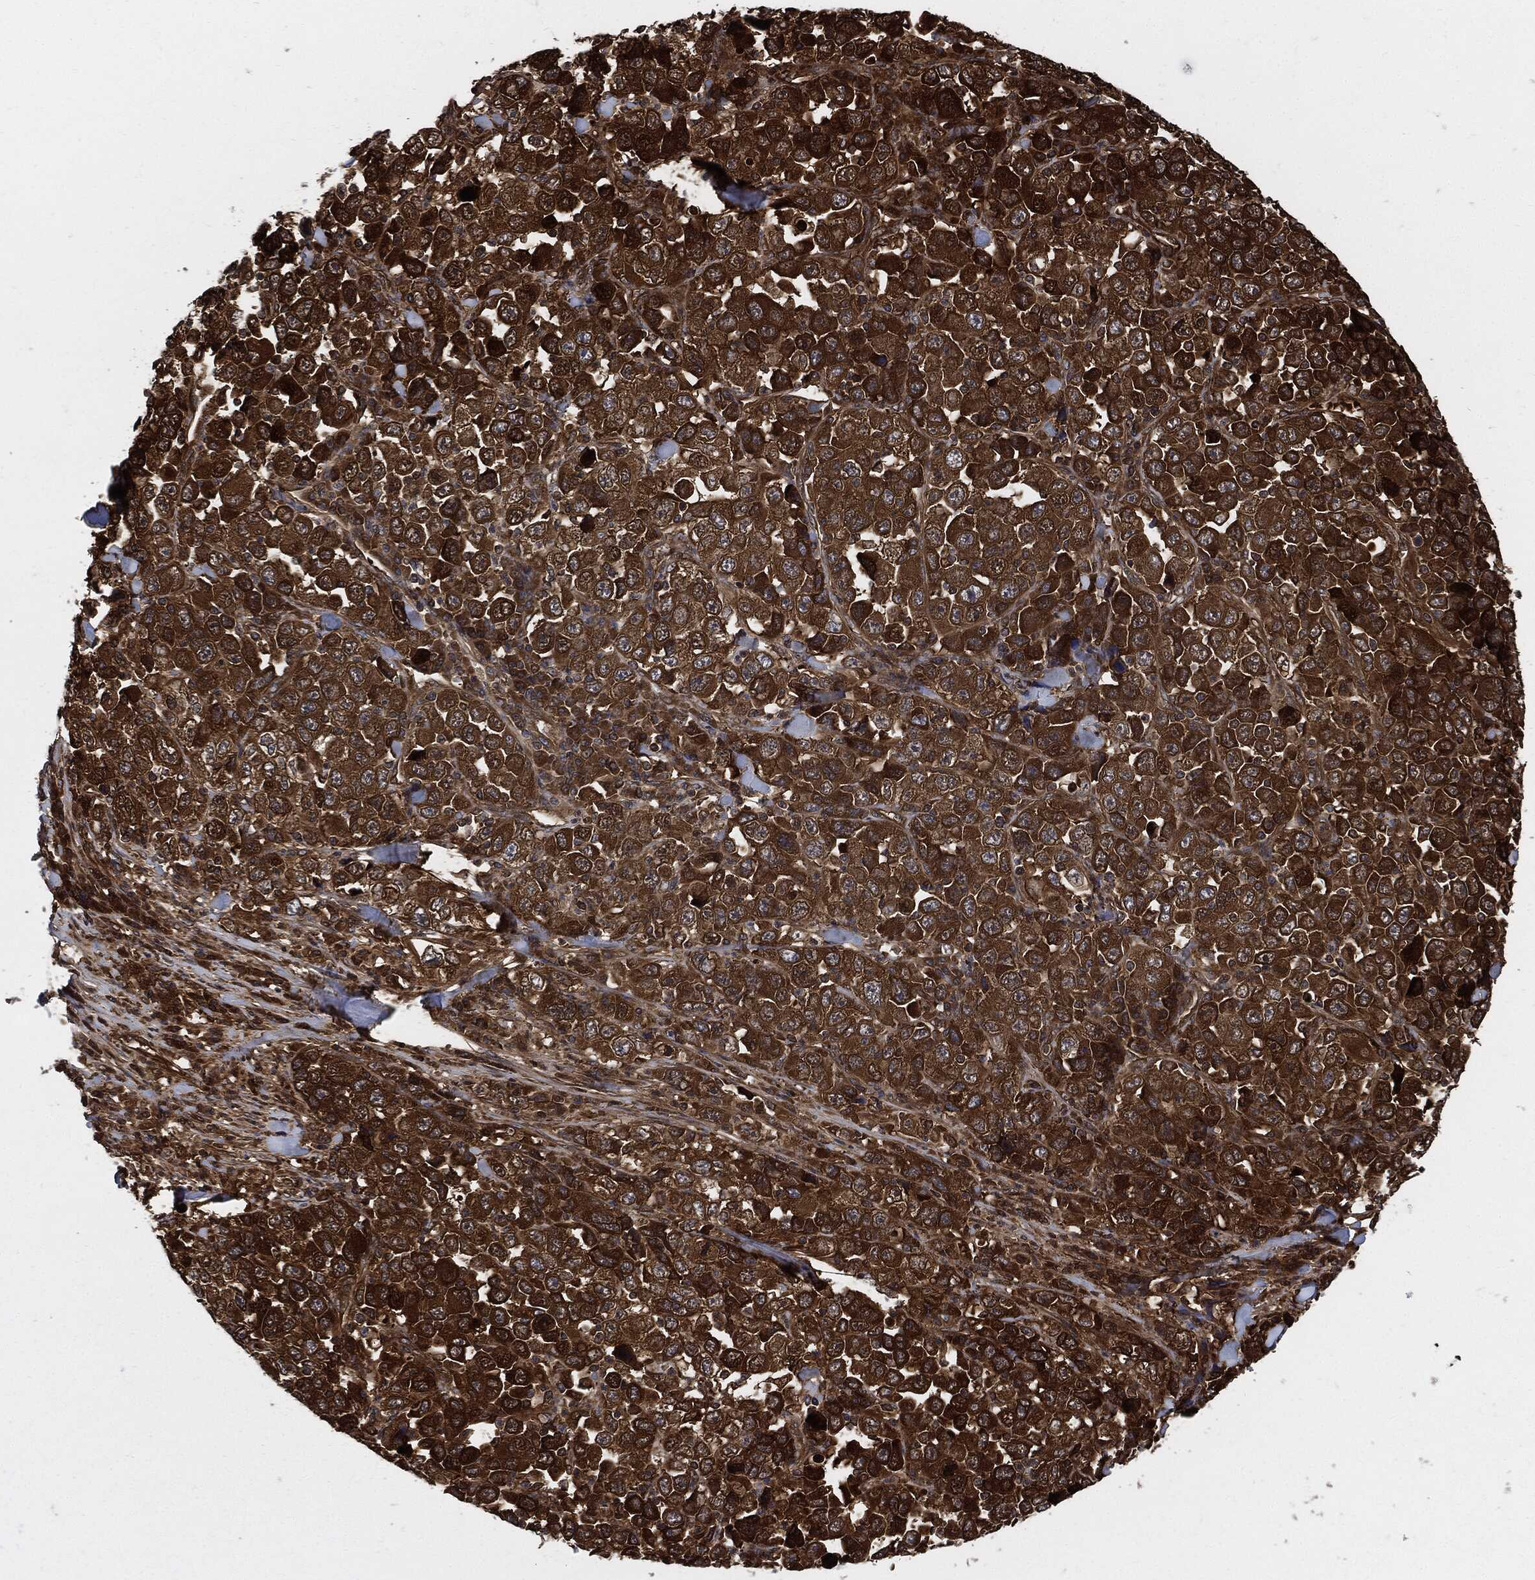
{"staining": {"intensity": "strong", "quantity": ">75%", "location": "cytoplasmic/membranous"}, "tissue": "stomach cancer", "cell_type": "Tumor cells", "image_type": "cancer", "snomed": [{"axis": "morphology", "description": "Normal tissue, NOS"}, {"axis": "morphology", "description": "Adenocarcinoma, NOS"}, {"axis": "topography", "description": "Stomach, upper"}, {"axis": "topography", "description": "Stomach"}], "caption": "Immunohistochemistry (DAB (3,3'-diaminobenzidine)) staining of human adenocarcinoma (stomach) exhibits strong cytoplasmic/membranous protein expression in approximately >75% of tumor cells.", "gene": "XPNPEP1", "patient": {"sex": "male", "age": 59}}